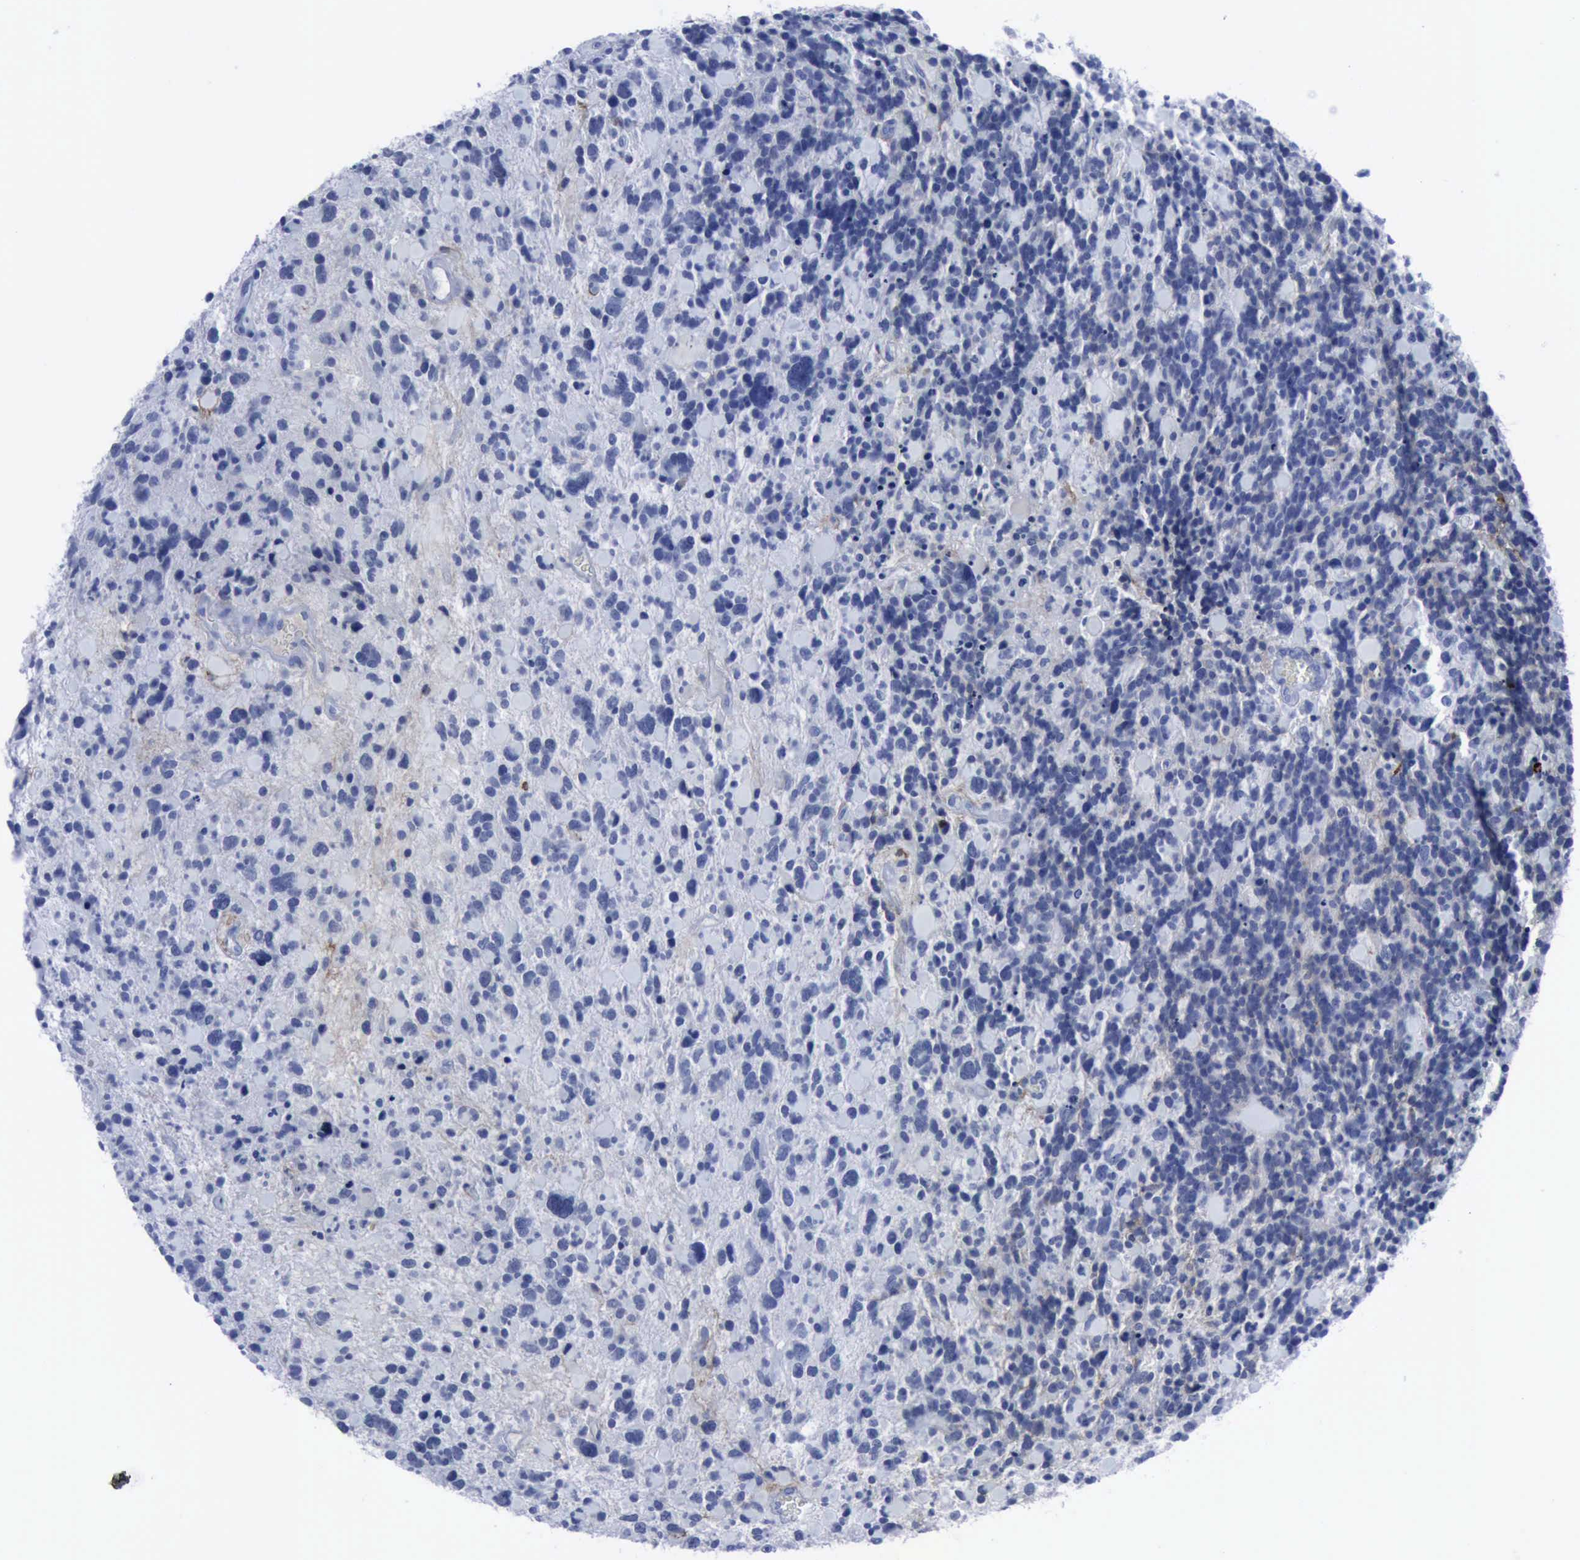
{"staining": {"intensity": "negative", "quantity": "none", "location": "none"}, "tissue": "glioma", "cell_type": "Tumor cells", "image_type": "cancer", "snomed": [{"axis": "morphology", "description": "Glioma, malignant, High grade"}, {"axis": "topography", "description": "Brain"}], "caption": "There is no significant staining in tumor cells of glioma.", "gene": "NGFR", "patient": {"sex": "female", "age": 37}}